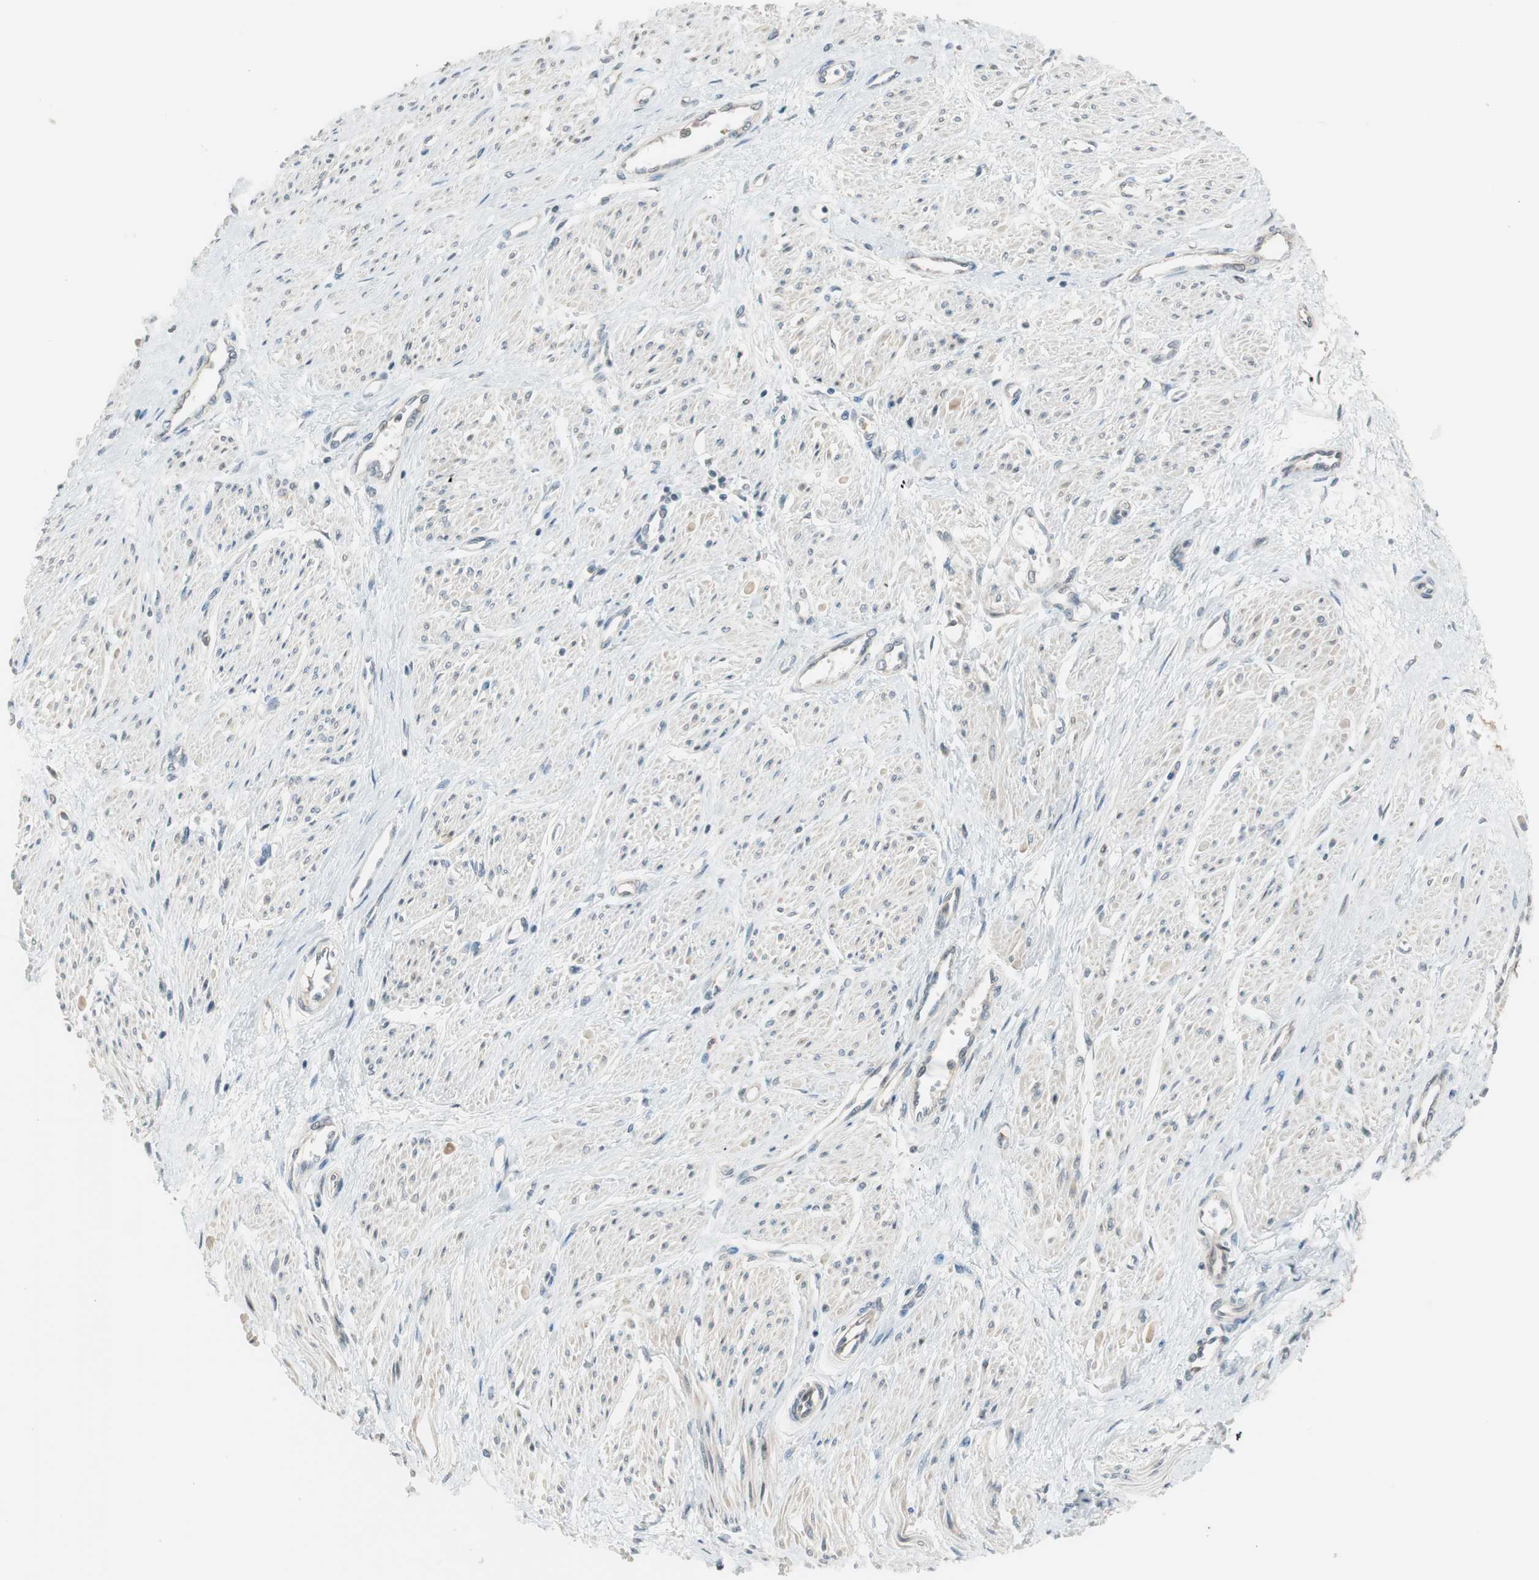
{"staining": {"intensity": "negative", "quantity": "none", "location": "none"}, "tissue": "smooth muscle", "cell_type": "Smooth muscle cells", "image_type": "normal", "snomed": [{"axis": "morphology", "description": "Normal tissue, NOS"}, {"axis": "topography", "description": "Smooth muscle"}, {"axis": "topography", "description": "Uterus"}], "caption": "IHC histopathology image of unremarkable smooth muscle stained for a protein (brown), which reveals no expression in smooth muscle cells.", "gene": "CGRRF1", "patient": {"sex": "female", "age": 39}}